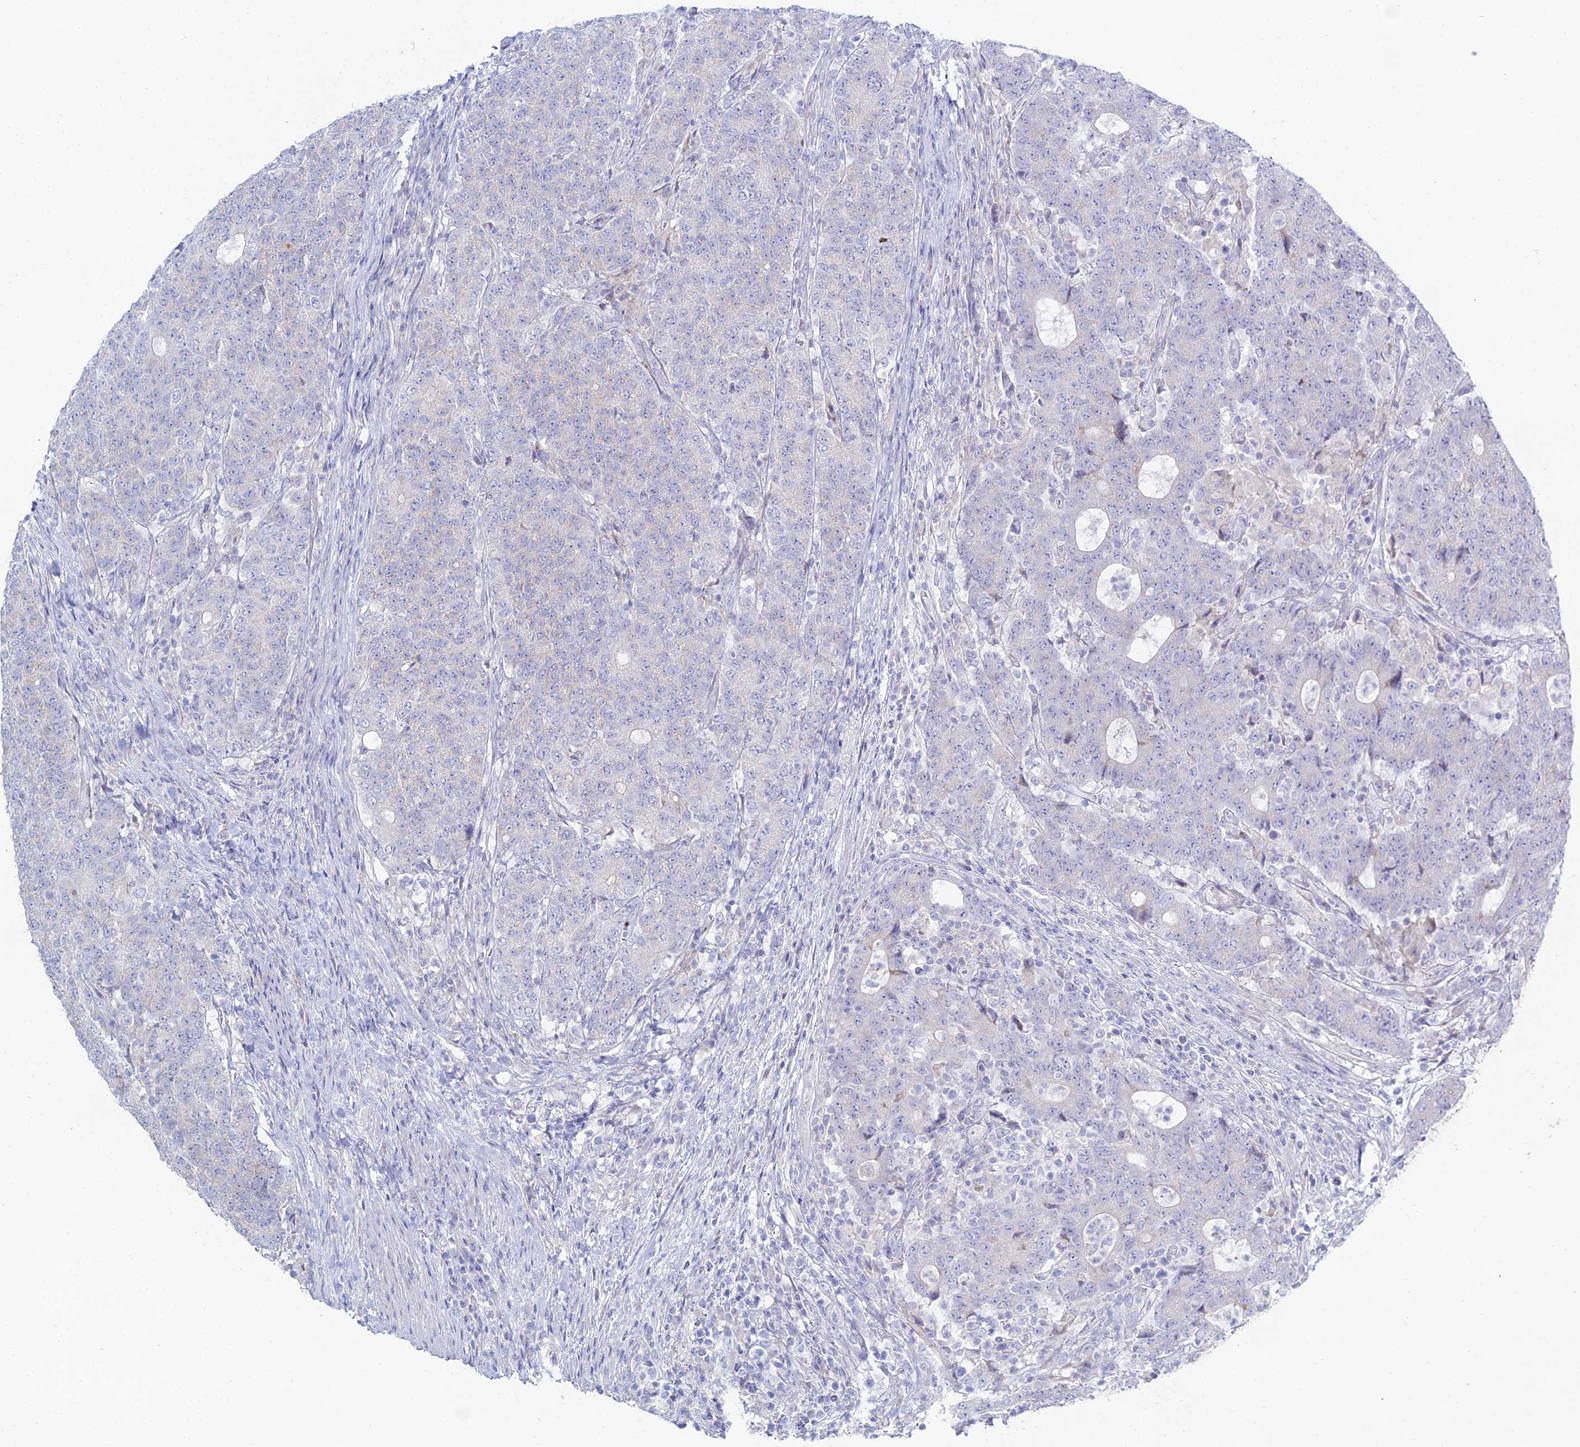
{"staining": {"intensity": "negative", "quantity": "none", "location": "none"}, "tissue": "colorectal cancer", "cell_type": "Tumor cells", "image_type": "cancer", "snomed": [{"axis": "morphology", "description": "Adenocarcinoma, NOS"}, {"axis": "topography", "description": "Colon"}], "caption": "A high-resolution histopathology image shows immunohistochemistry (IHC) staining of colorectal adenocarcinoma, which shows no significant staining in tumor cells.", "gene": "DHX34", "patient": {"sex": "female", "age": 75}}